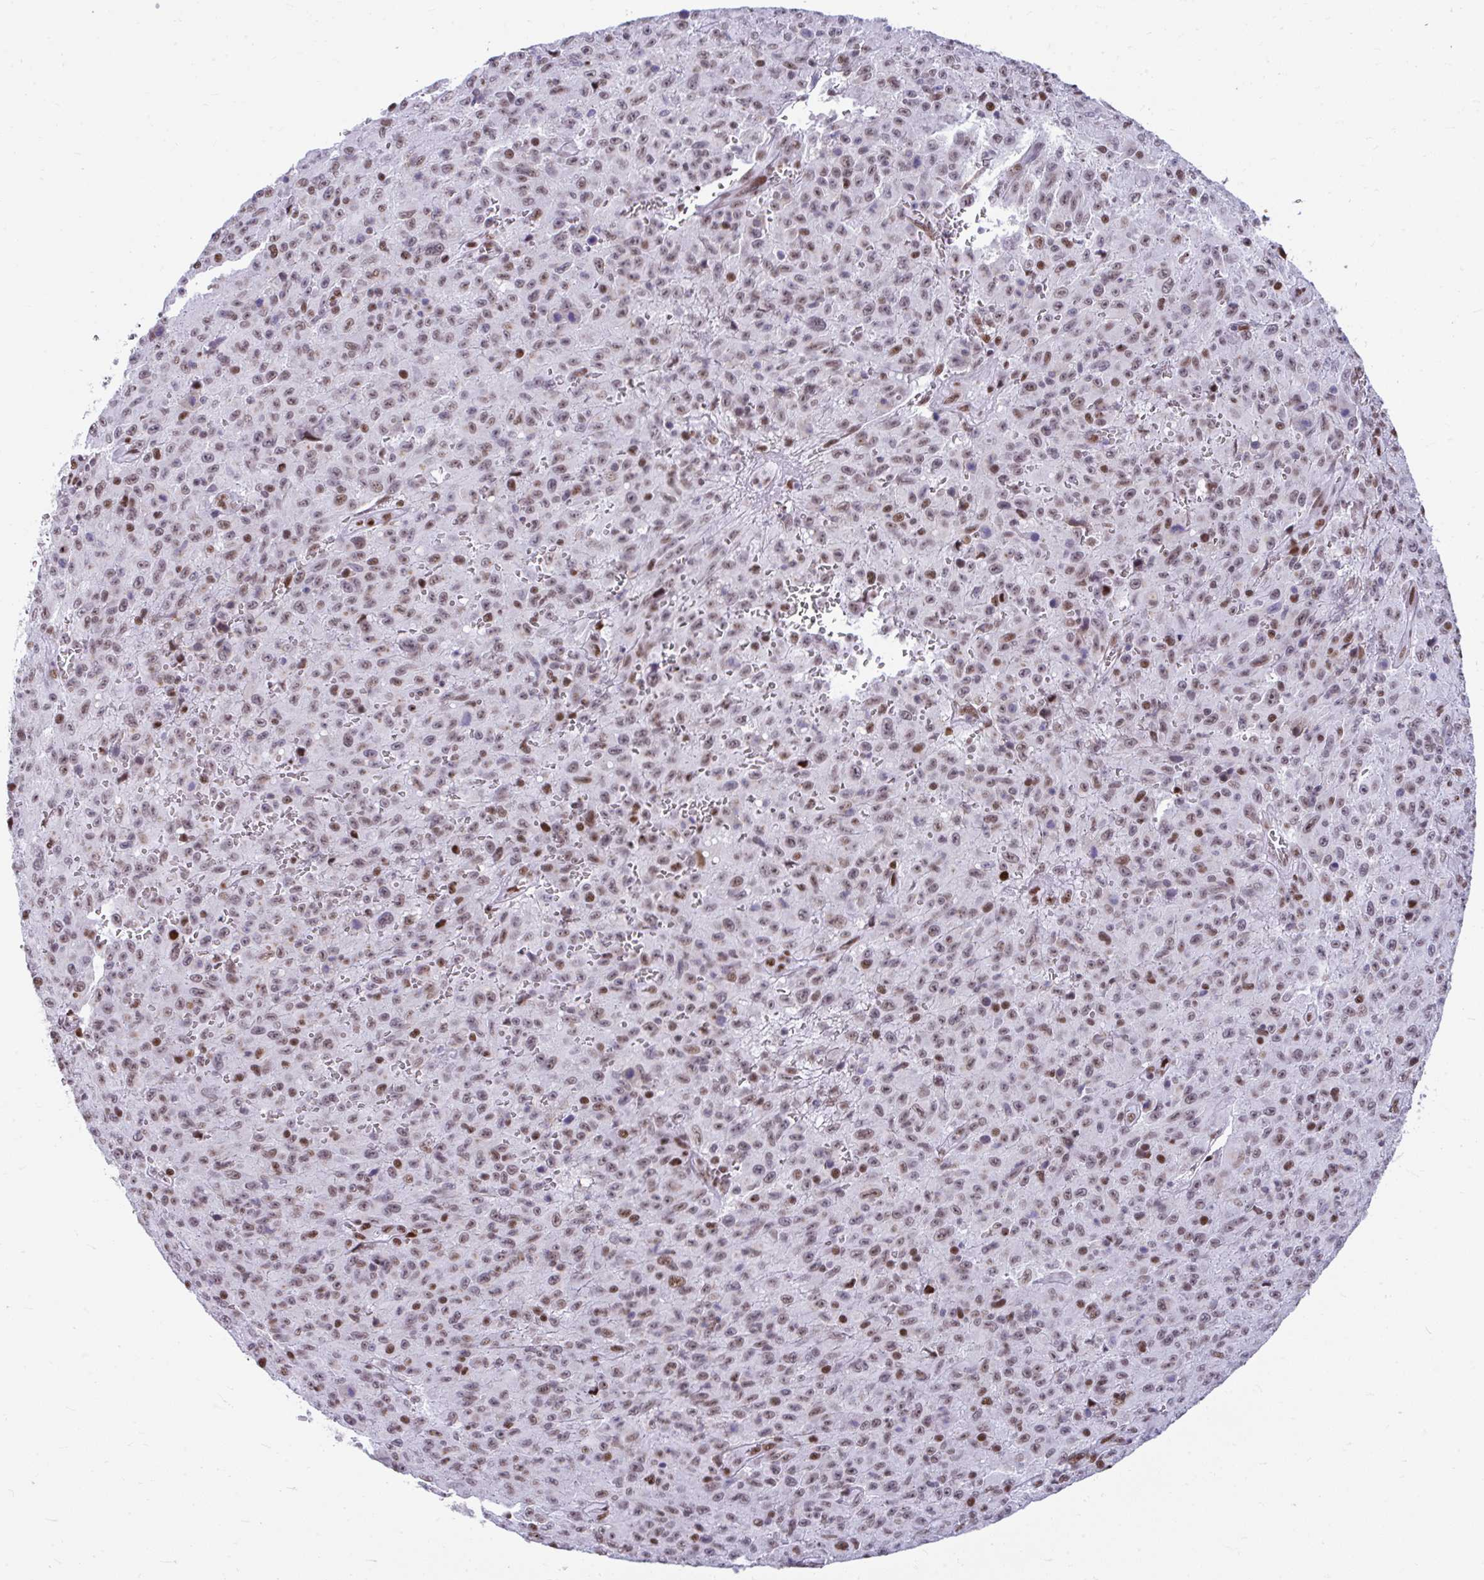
{"staining": {"intensity": "moderate", "quantity": "25%-75%", "location": "nuclear"}, "tissue": "melanoma", "cell_type": "Tumor cells", "image_type": "cancer", "snomed": [{"axis": "morphology", "description": "Malignant melanoma, NOS"}, {"axis": "topography", "description": "Skin"}], "caption": "Protein staining exhibits moderate nuclear positivity in about 25%-75% of tumor cells in melanoma. The protein is shown in brown color, while the nuclei are stained blue.", "gene": "SLC35C2", "patient": {"sex": "male", "age": 46}}